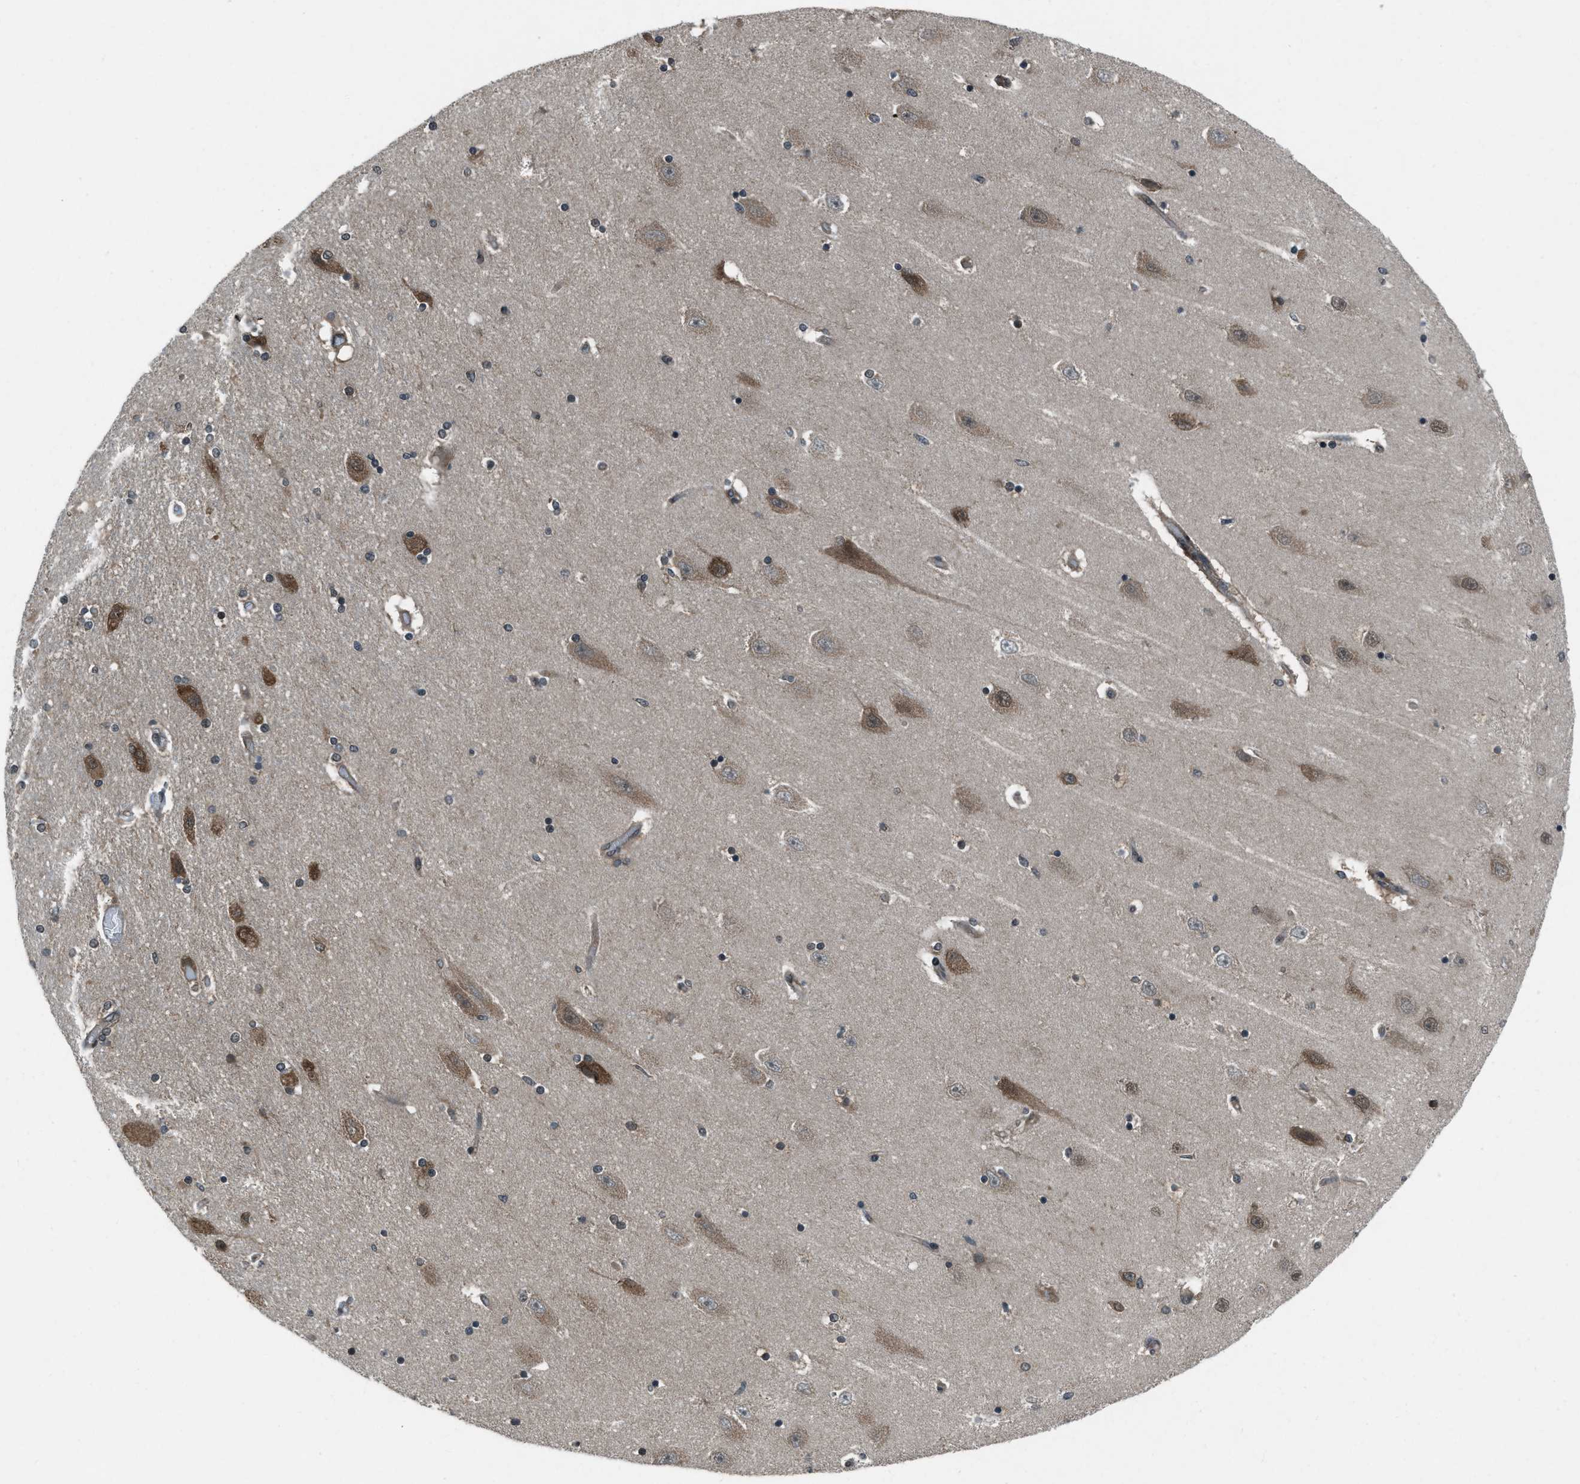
{"staining": {"intensity": "moderate", "quantity": "25%-75%", "location": "cytoplasmic/membranous,nuclear"}, "tissue": "hippocampus", "cell_type": "Glial cells", "image_type": "normal", "snomed": [{"axis": "morphology", "description": "Normal tissue, NOS"}, {"axis": "topography", "description": "Hippocampus"}], "caption": "Protein staining of benign hippocampus shows moderate cytoplasmic/membranous,nuclear staining in about 25%-75% of glial cells. Using DAB (3,3'-diaminobenzidine) (brown) and hematoxylin (blue) stains, captured at high magnification using brightfield microscopy.", "gene": "ASAP2", "patient": {"sex": "female", "age": 54}}